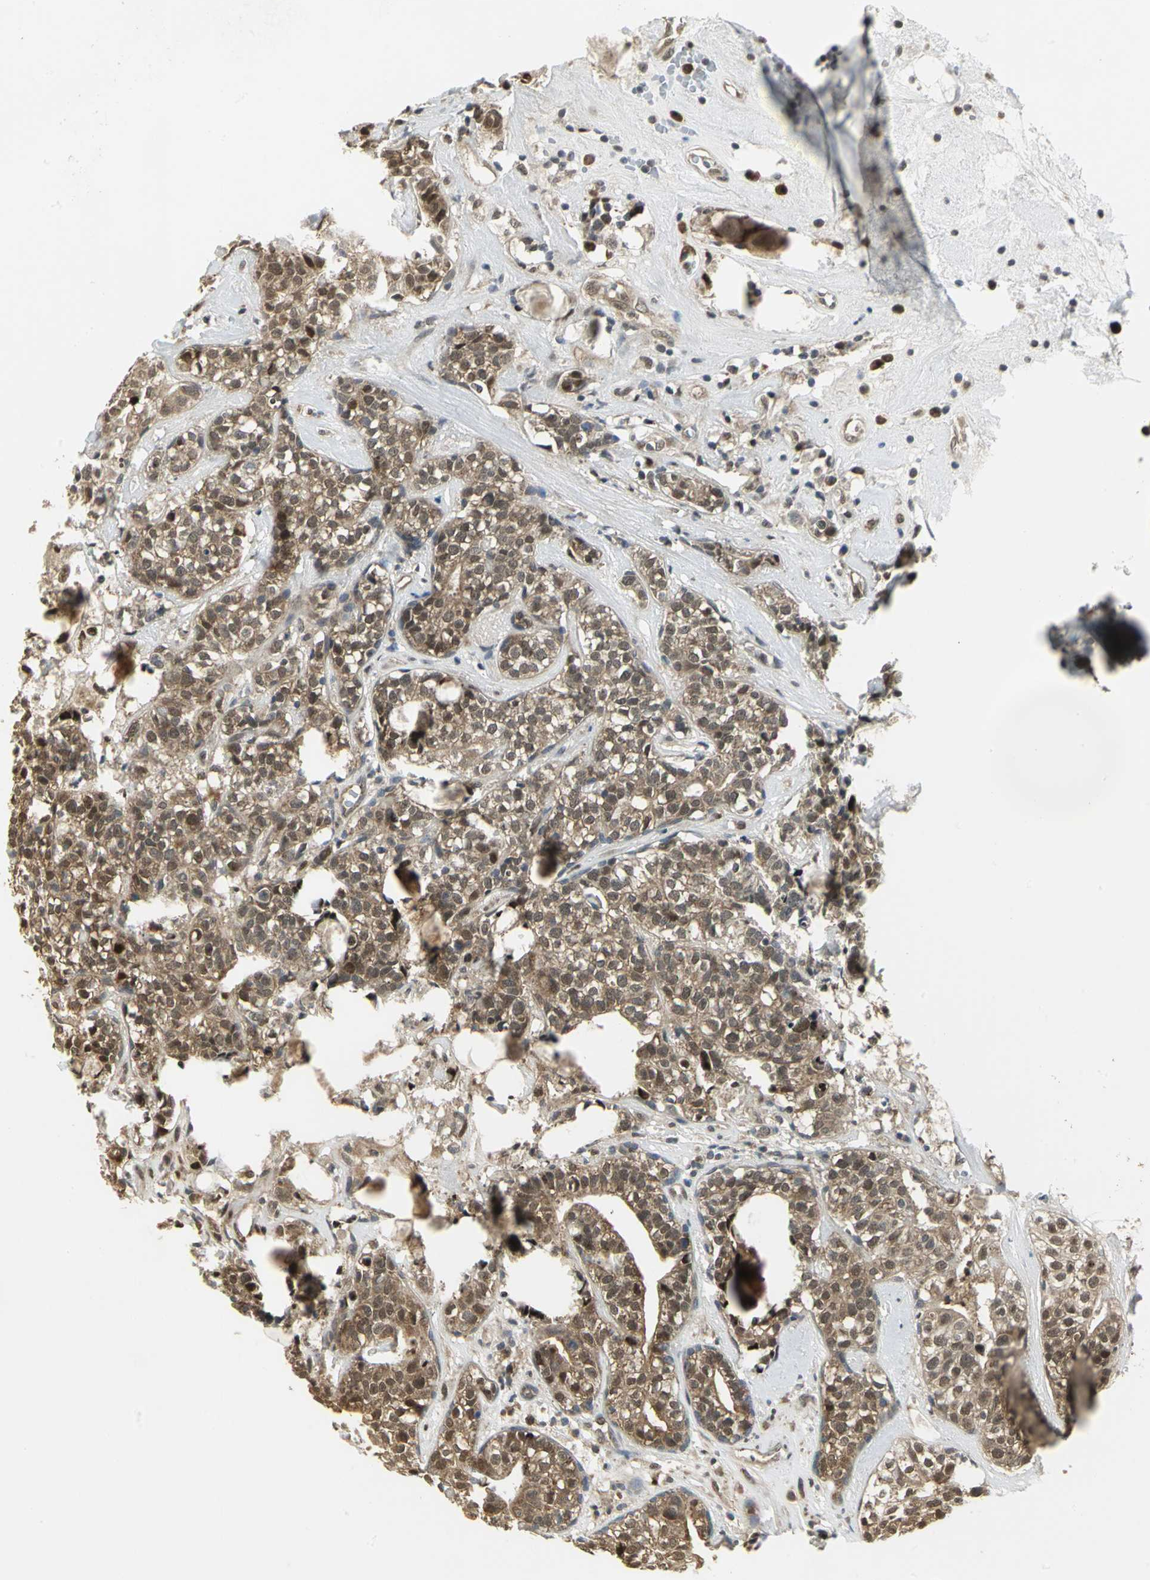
{"staining": {"intensity": "moderate", "quantity": ">75%", "location": "cytoplasmic/membranous,nuclear"}, "tissue": "head and neck cancer", "cell_type": "Tumor cells", "image_type": "cancer", "snomed": [{"axis": "morphology", "description": "Adenocarcinoma, NOS"}, {"axis": "topography", "description": "Salivary gland"}, {"axis": "topography", "description": "Head-Neck"}], "caption": "Head and neck cancer tissue displays moderate cytoplasmic/membranous and nuclear positivity in about >75% of tumor cells", "gene": "PSMC4", "patient": {"sex": "female", "age": 65}}